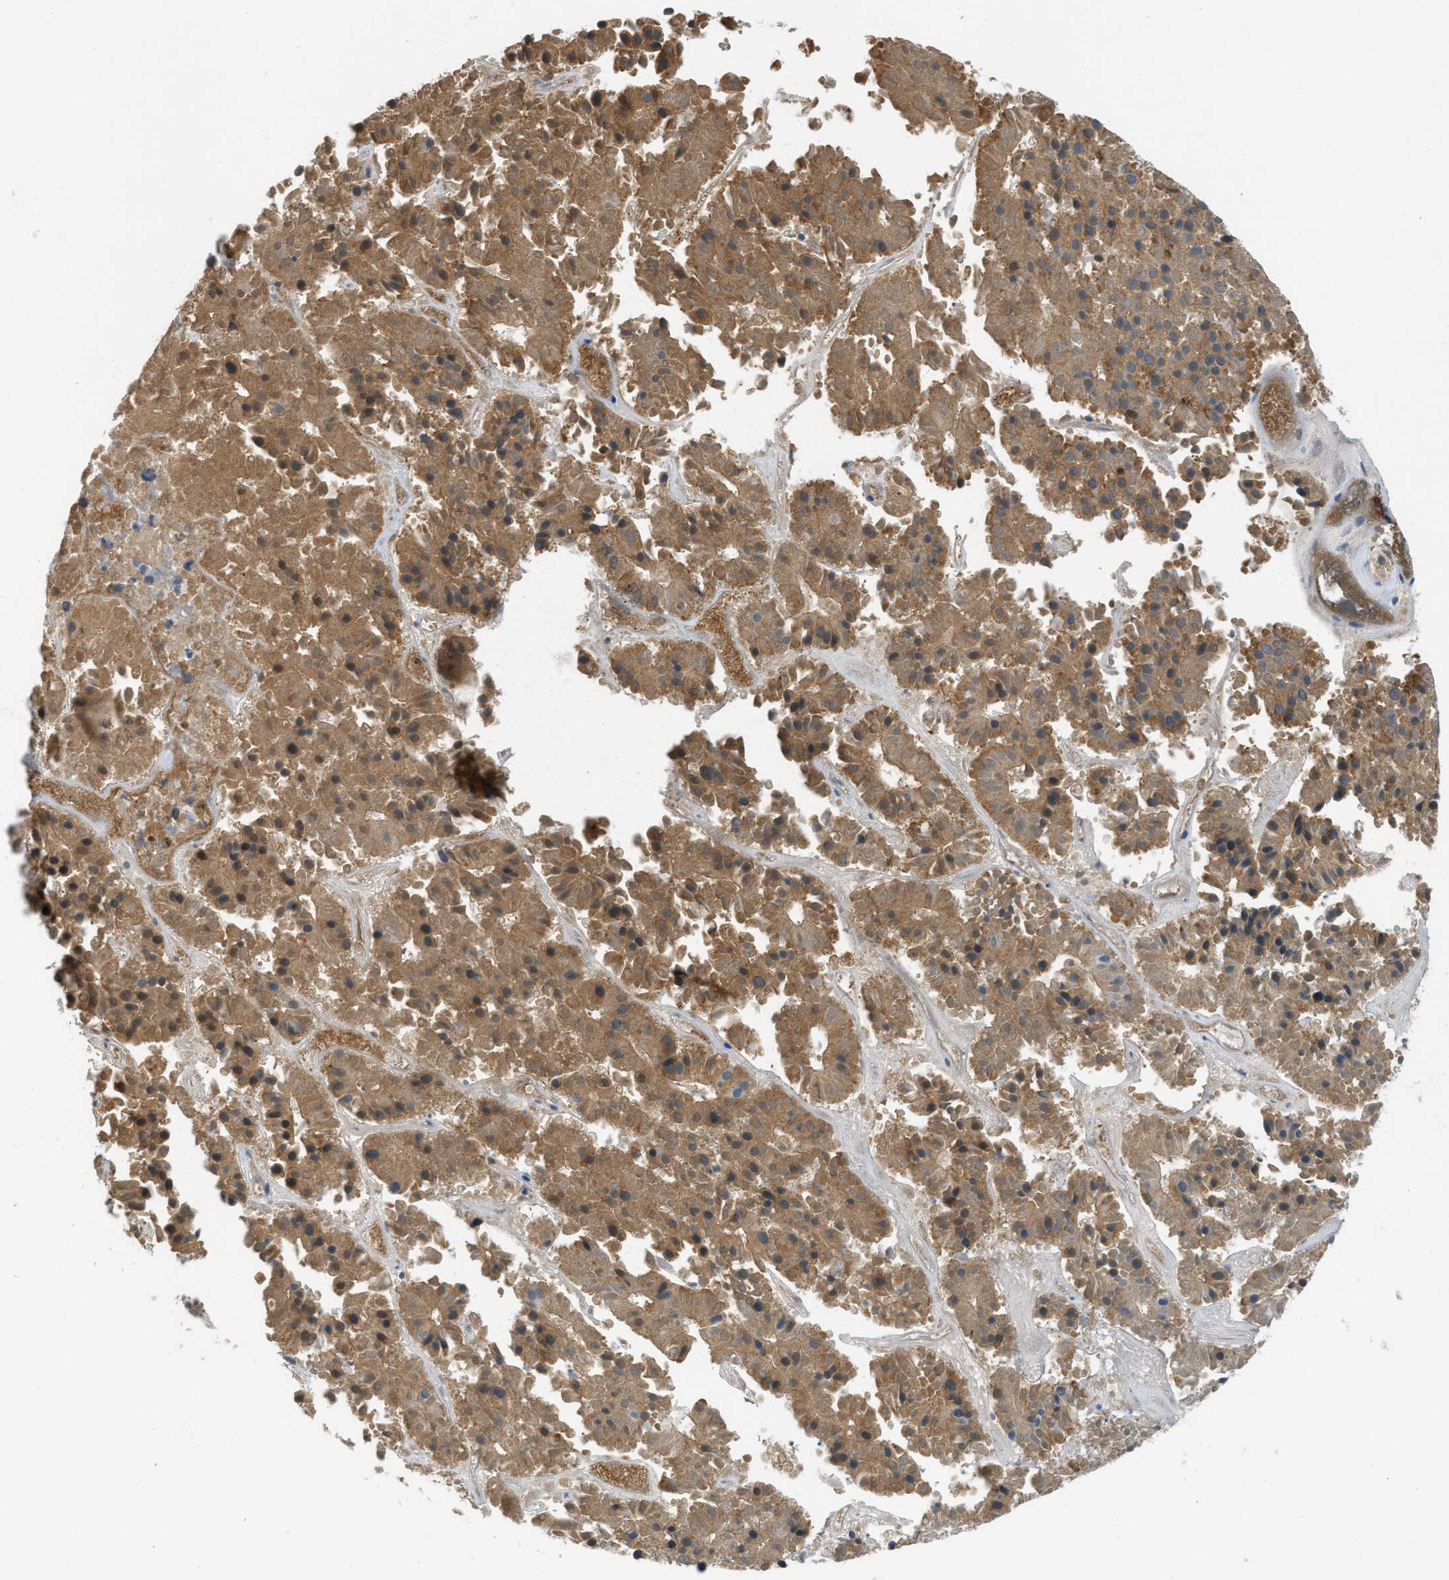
{"staining": {"intensity": "moderate", "quantity": ">75%", "location": "cytoplasmic/membranous"}, "tissue": "pancreatic cancer", "cell_type": "Tumor cells", "image_type": "cancer", "snomed": [{"axis": "morphology", "description": "Adenocarcinoma, NOS"}, {"axis": "topography", "description": "Pancreas"}], "caption": "Approximately >75% of tumor cells in adenocarcinoma (pancreatic) reveal moderate cytoplasmic/membranous protein staining as visualized by brown immunohistochemical staining.", "gene": "C1S", "patient": {"sex": "male", "age": 50}}